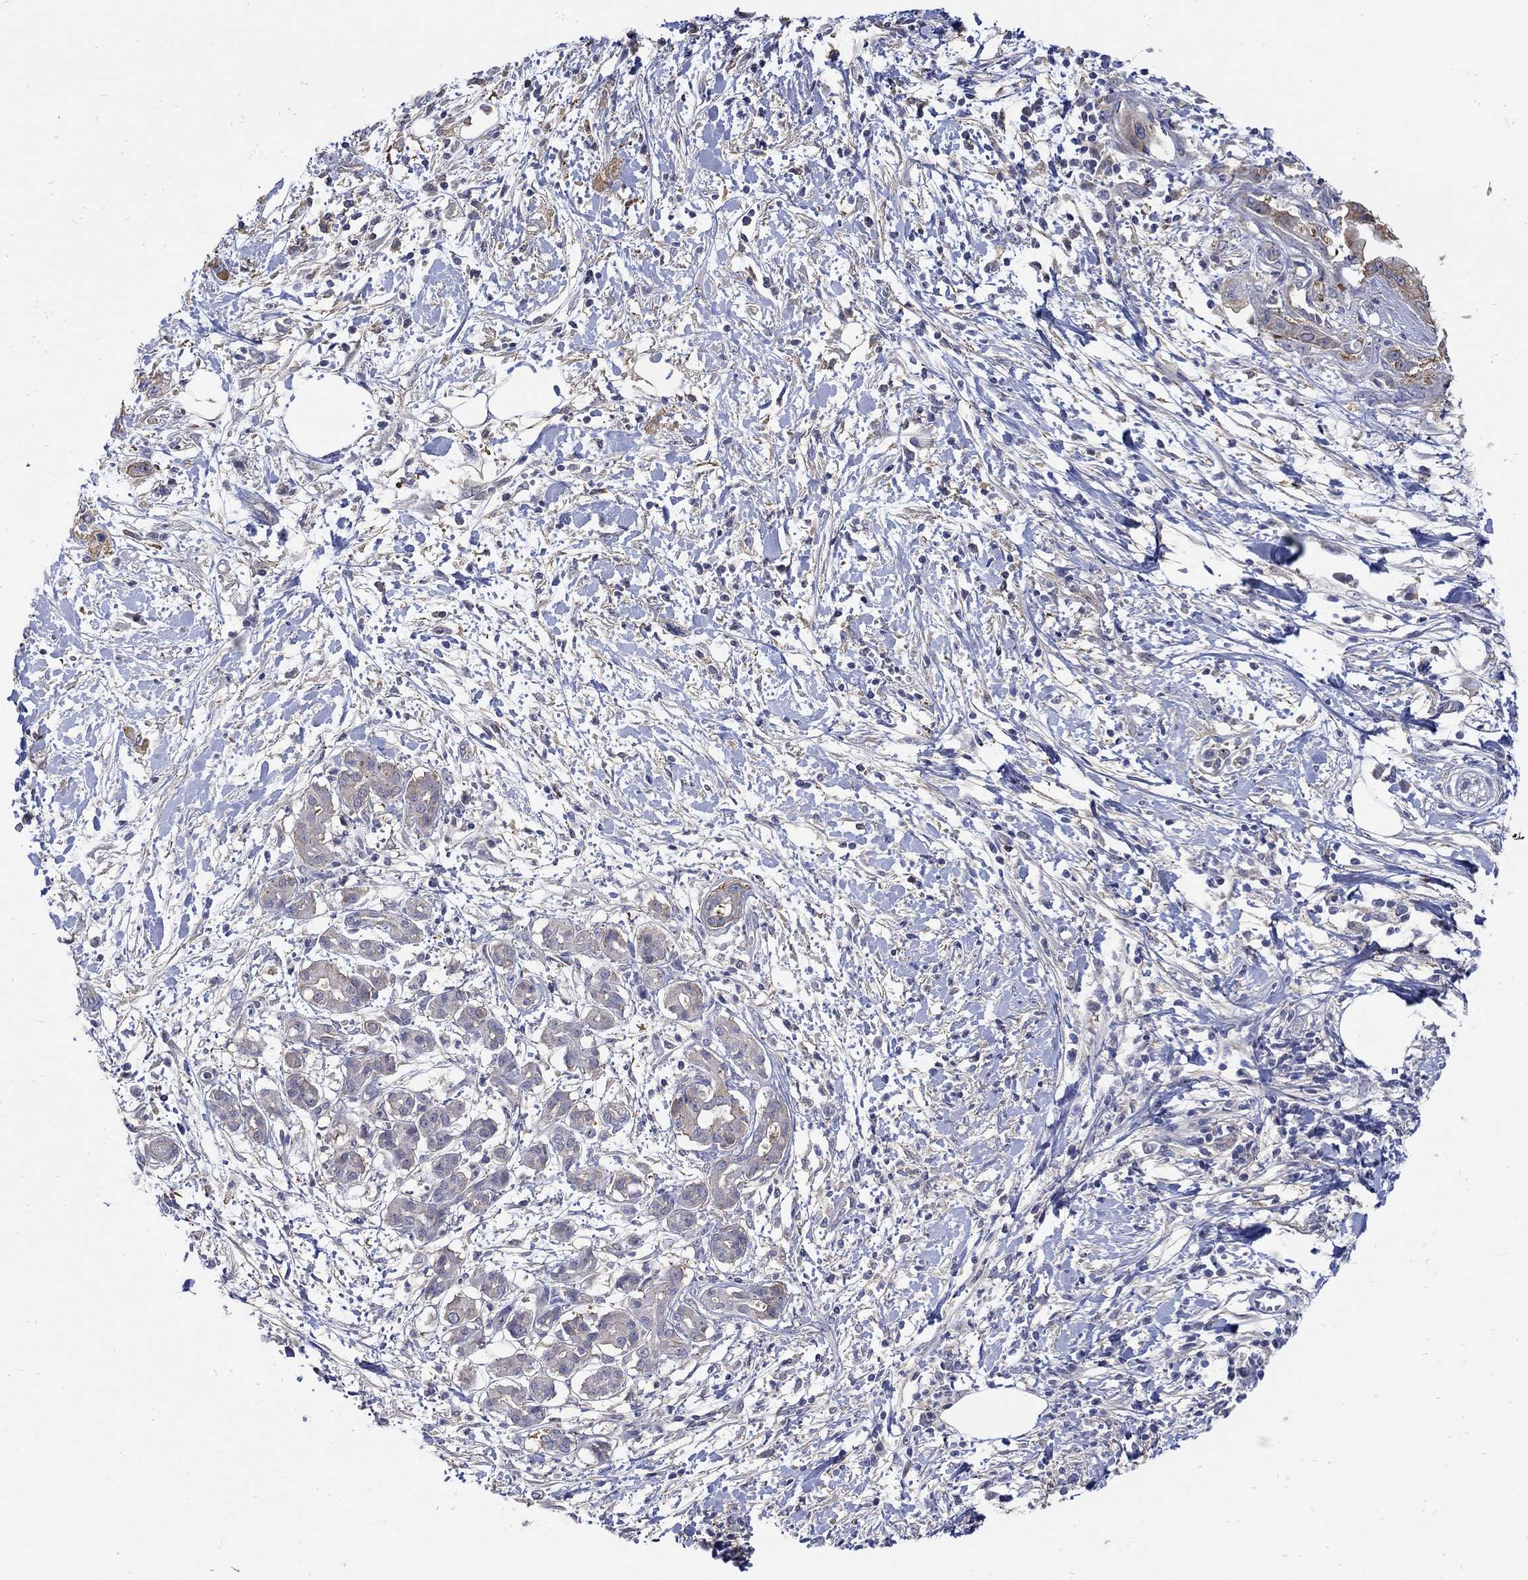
{"staining": {"intensity": "weak", "quantity": "25%-75%", "location": "cytoplasmic/membranous"}, "tissue": "pancreatic cancer", "cell_type": "Tumor cells", "image_type": "cancer", "snomed": [{"axis": "morphology", "description": "Adenocarcinoma, NOS"}, {"axis": "topography", "description": "Pancreas"}], "caption": "Brown immunohistochemical staining in pancreatic cancer (adenocarcinoma) shows weak cytoplasmic/membranous expression in approximately 25%-75% of tumor cells. (DAB (3,3'-diaminobenzidine) IHC with brightfield microscopy, high magnification).", "gene": "TEKT3", "patient": {"sex": "male", "age": 72}}